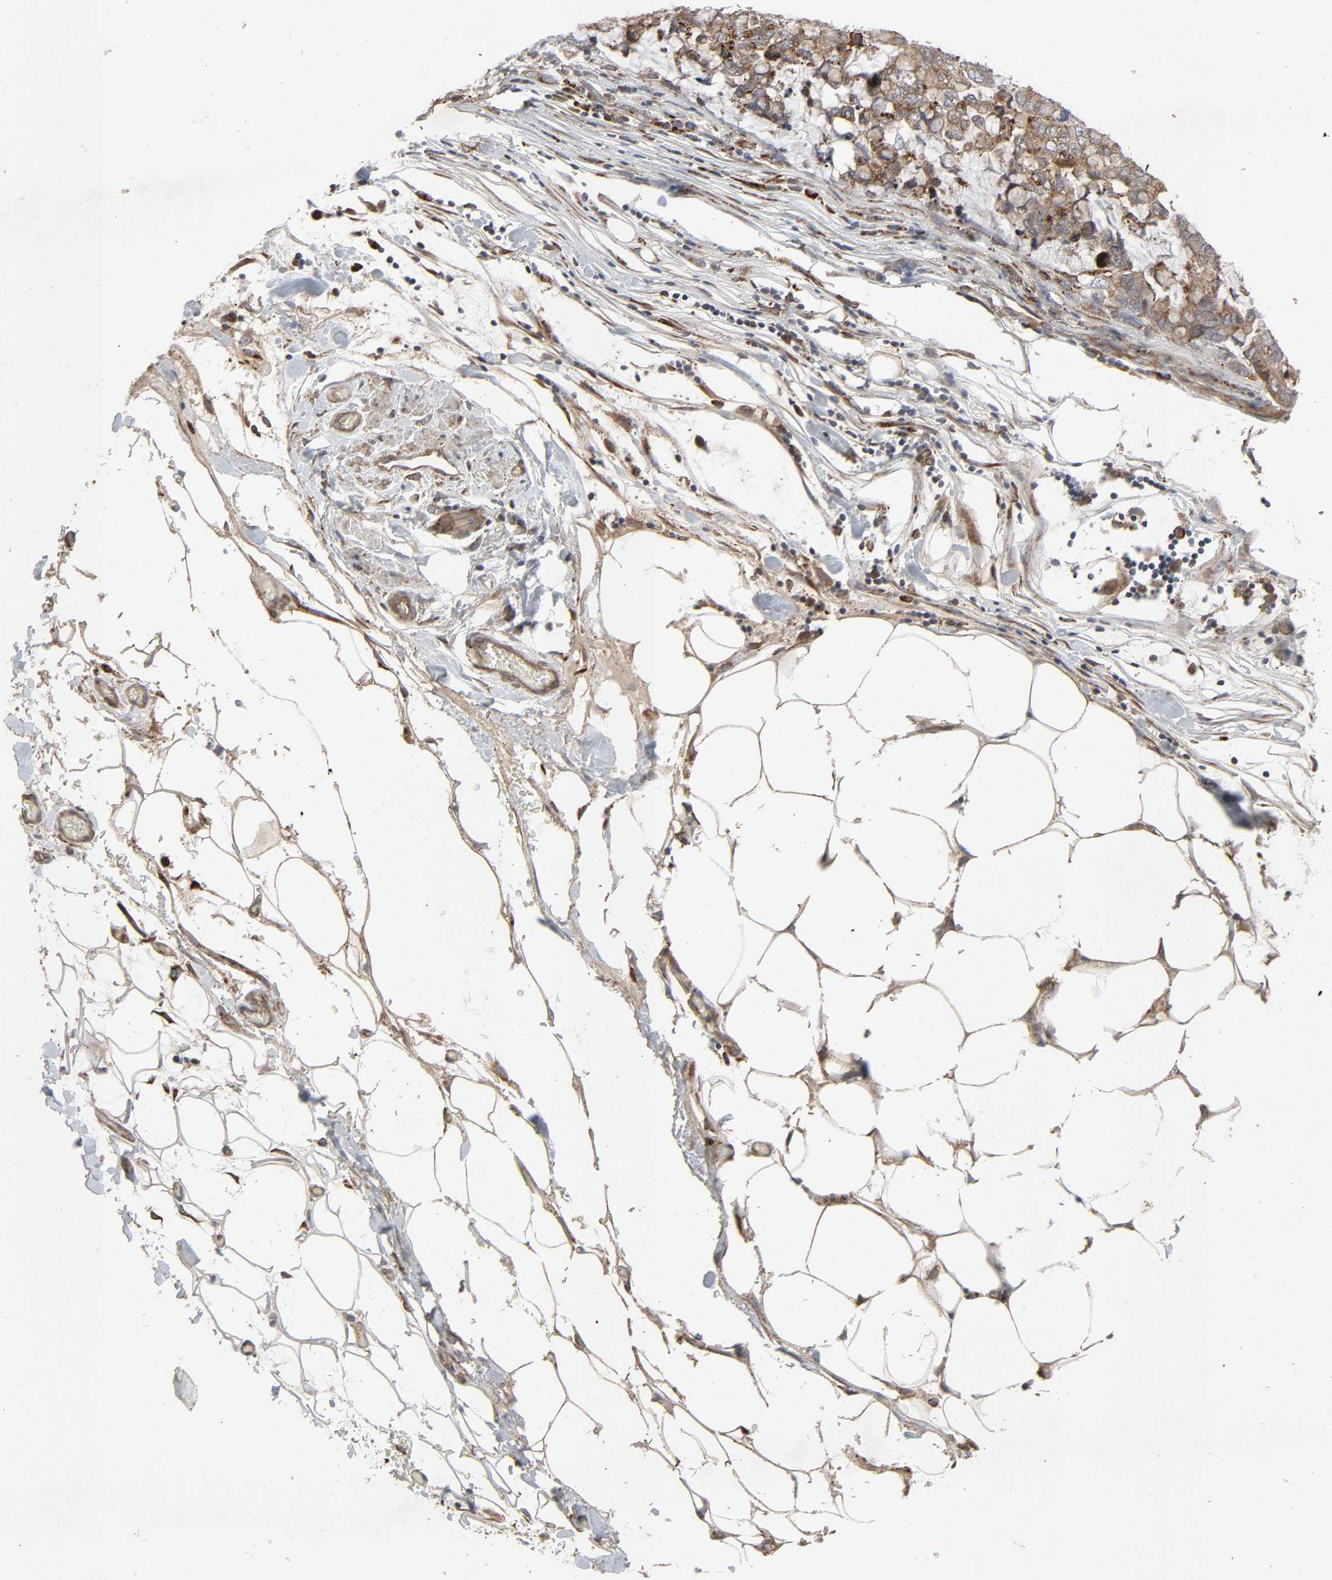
{"staining": {"intensity": "moderate", "quantity": ">75%", "location": "cytoplasmic/membranous"}, "tissue": "stomach cancer", "cell_type": "Tumor cells", "image_type": "cancer", "snomed": [{"axis": "morphology", "description": "Adenocarcinoma, NOS"}, {"axis": "topography", "description": "Stomach, lower"}], "caption": "Immunohistochemical staining of human stomach cancer displays moderate cytoplasmic/membranous protein staining in approximately >75% of tumor cells.", "gene": "ADCY4", "patient": {"sex": "male", "age": 84}}